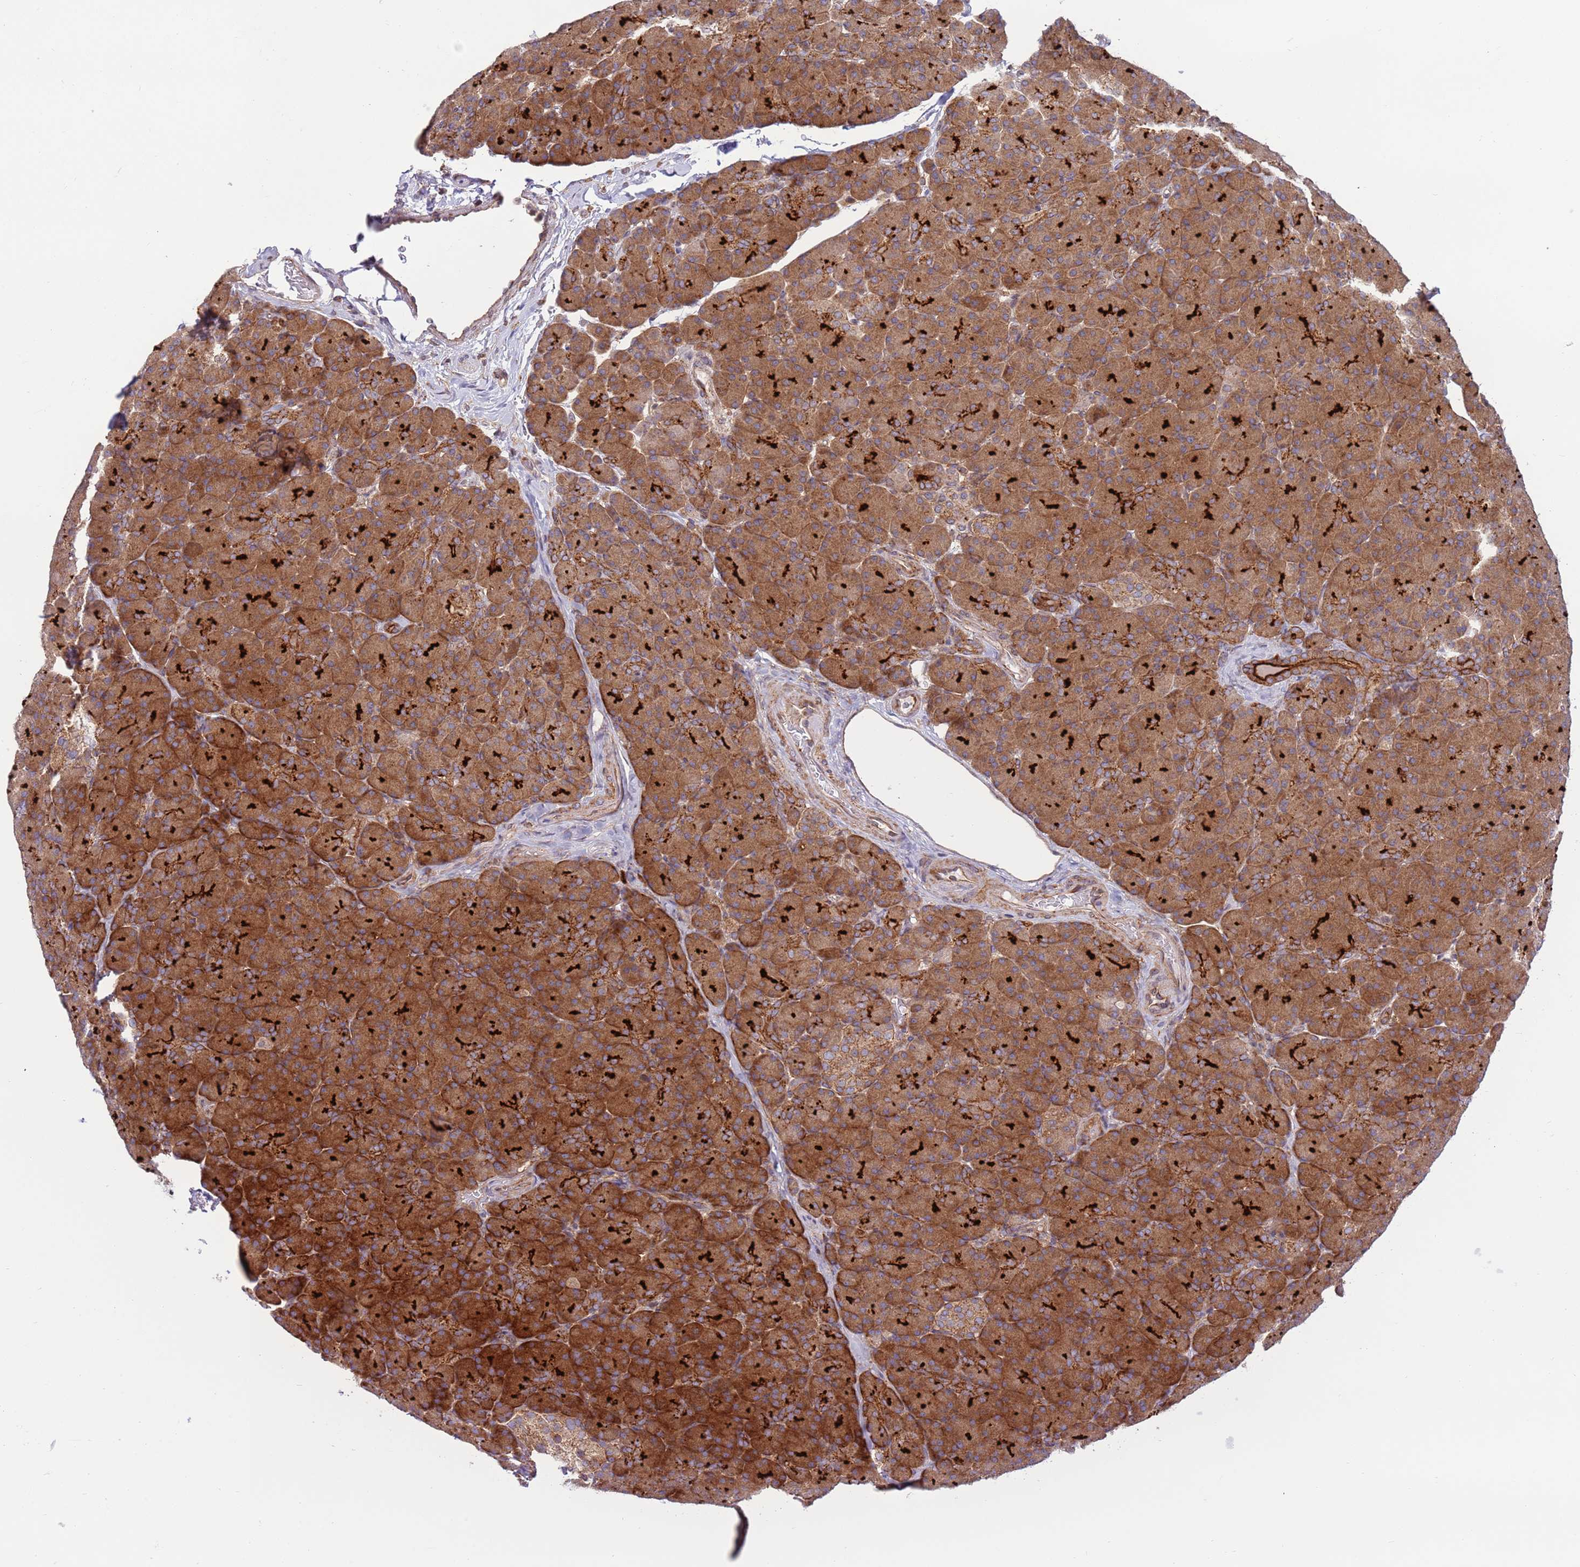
{"staining": {"intensity": "strong", "quantity": ">75%", "location": "cytoplasmic/membranous"}, "tissue": "pancreas", "cell_type": "Exocrine glandular cells", "image_type": "normal", "snomed": [{"axis": "morphology", "description": "Normal tissue, NOS"}, {"axis": "topography", "description": "Pancreas"}], "caption": "Immunohistochemistry staining of normal pancreas, which shows high levels of strong cytoplasmic/membranous expression in about >75% of exocrine glandular cells indicating strong cytoplasmic/membranous protein positivity. The staining was performed using DAB (3,3'-diaminobenzidine) (brown) for protein detection and nuclei were counterstained in hematoxylin (blue).", "gene": "DDX19B", "patient": {"sex": "female", "age": 43}}